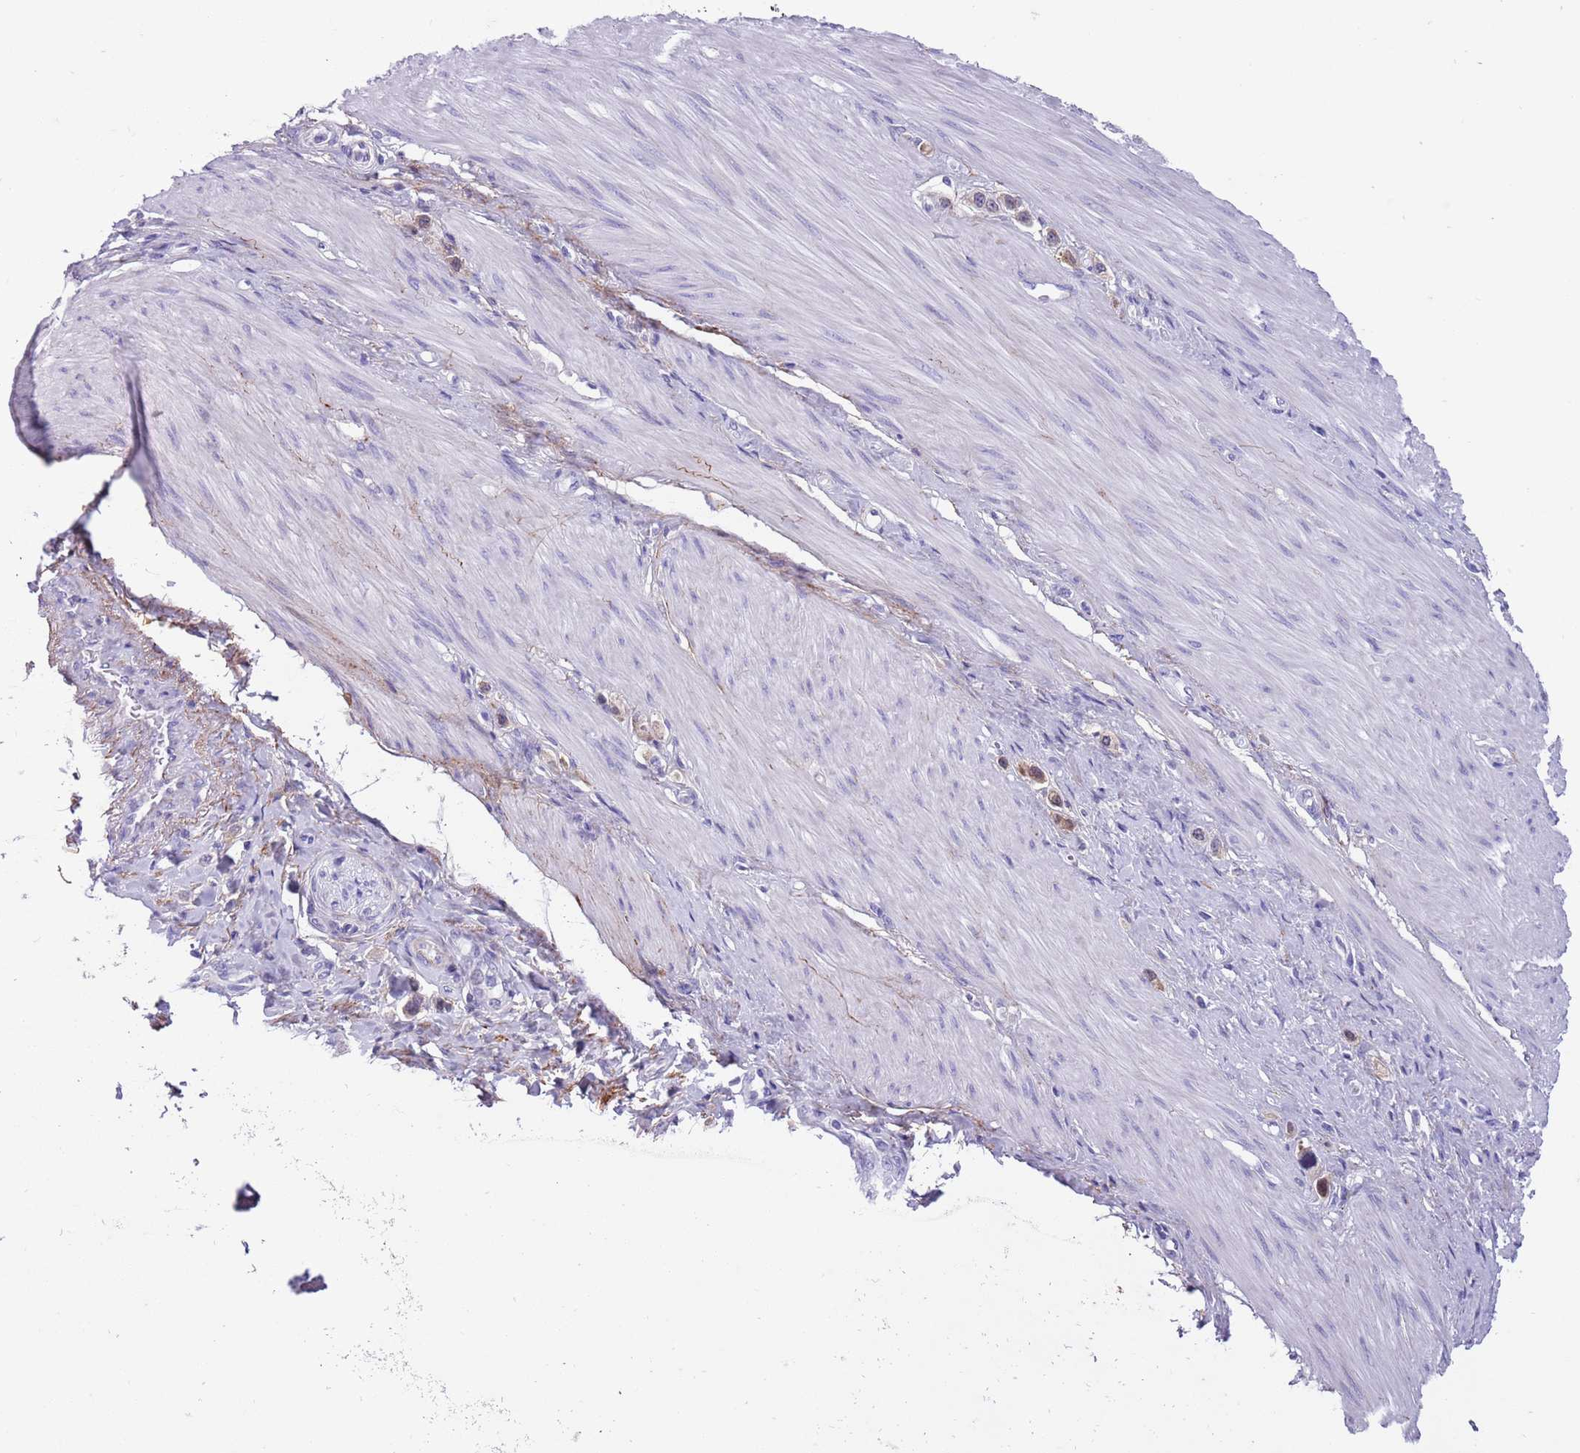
{"staining": {"intensity": "weak", "quantity": "25%-75%", "location": "cytoplasmic/membranous"}, "tissue": "stomach cancer", "cell_type": "Tumor cells", "image_type": "cancer", "snomed": [{"axis": "morphology", "description": "Adenocarcinoma, NOS"}, {"axis": "topography", "description": "Stomach"}], "caption": "Immunohistochemistry (DAB) staining of human stomach adenocarcinoma exhibits weak cytoplasmic/membranous protein positivity in about 25%-75% of tumor cells.", "gene": "PFKFB2", "patient": {"sex": "female", "age": 65}}